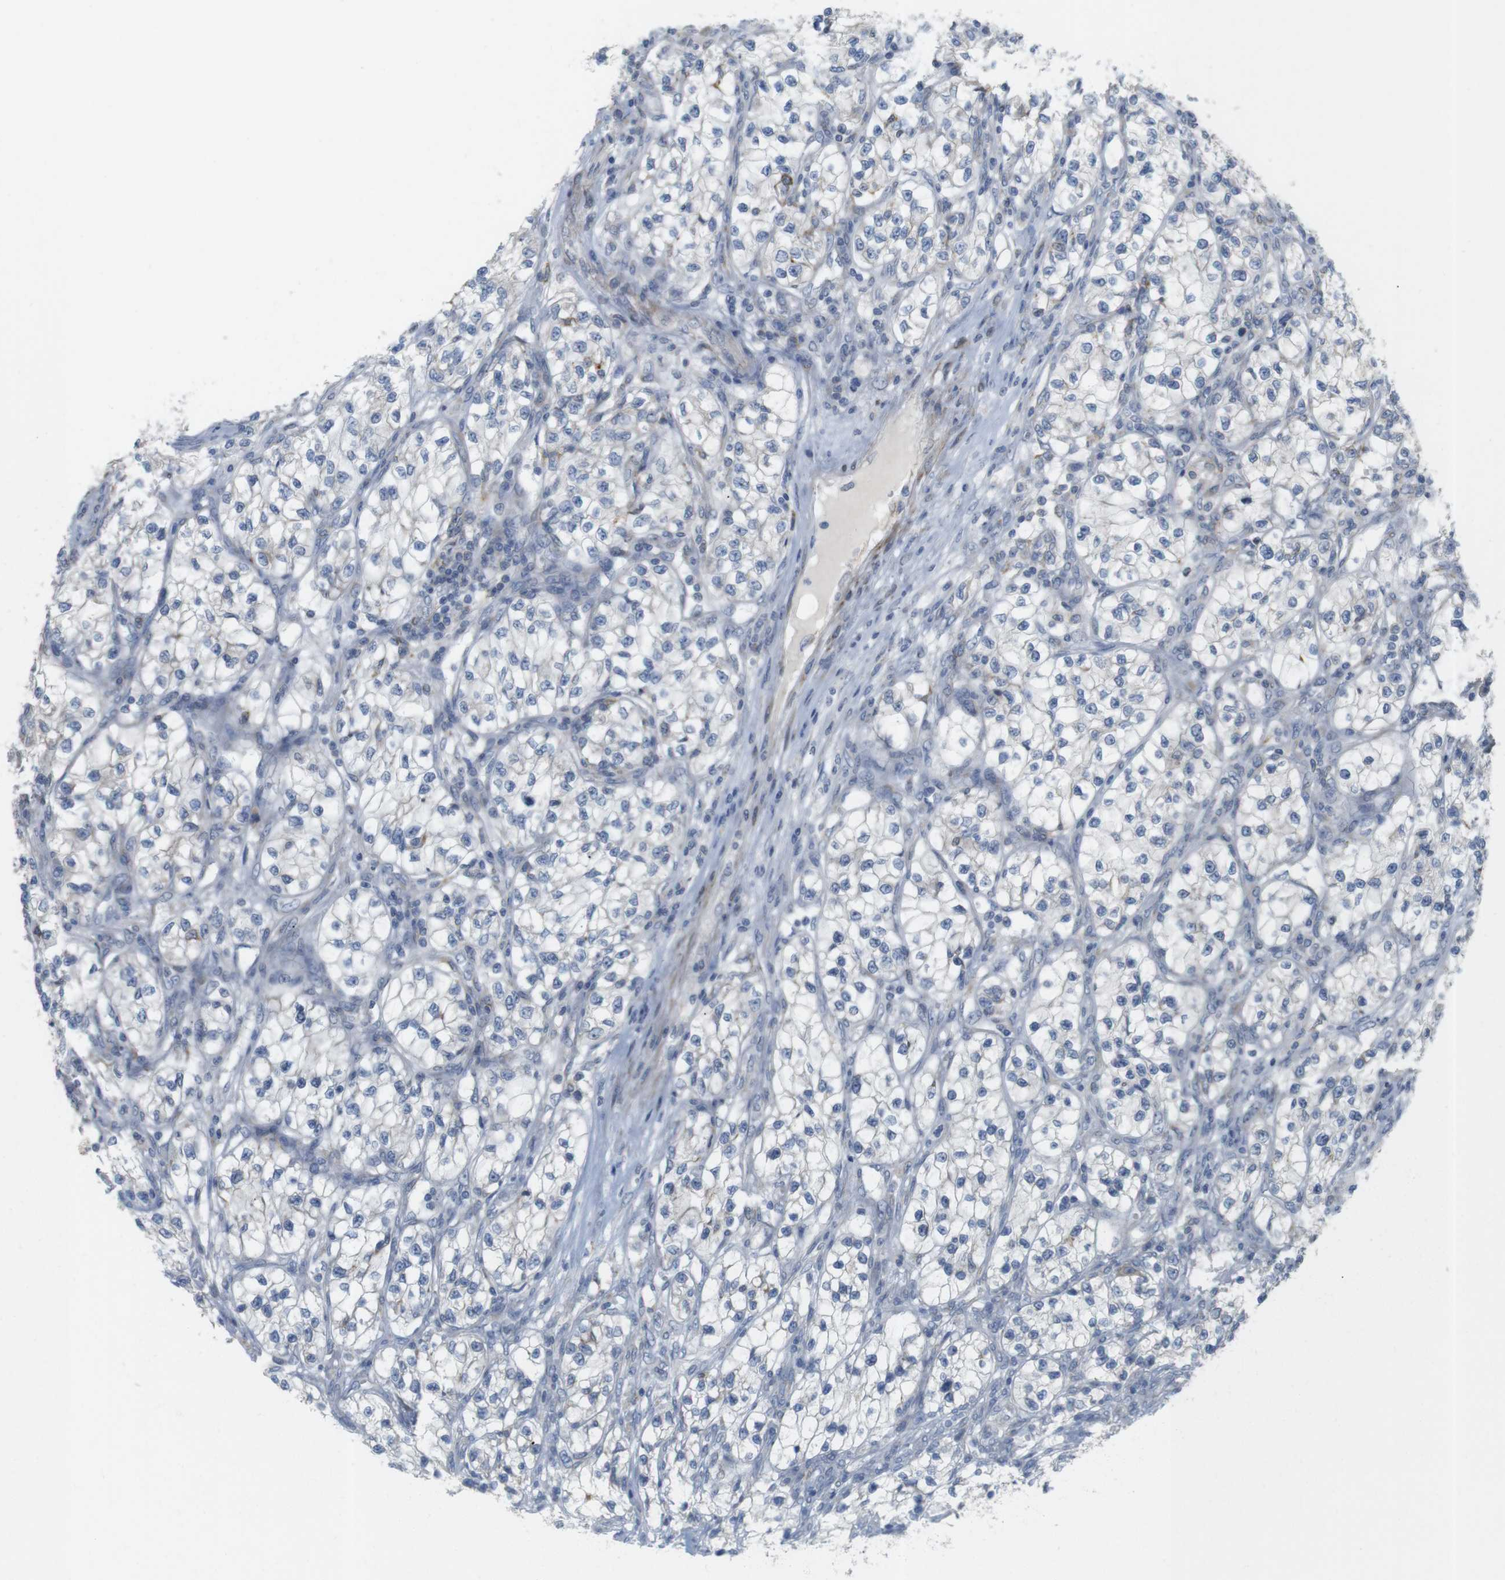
{"staining": {"intensity": "negative", "quantity": "none", "location": "none"}, "tissue": "renal cancer", "cell_type": "Tumor cells", "image_type": "cancer", "snomed": [{"axis": "morphology", "description": "Adenocarcinoma, NOS"}, {"axis": "topography", "description": "Kidney"}], "caption": "Protein analysis of renal cancer shows no significant expression in tumor cells.", "gene": "ITPR1", "patient": {"sex": "female", "age": 57}}